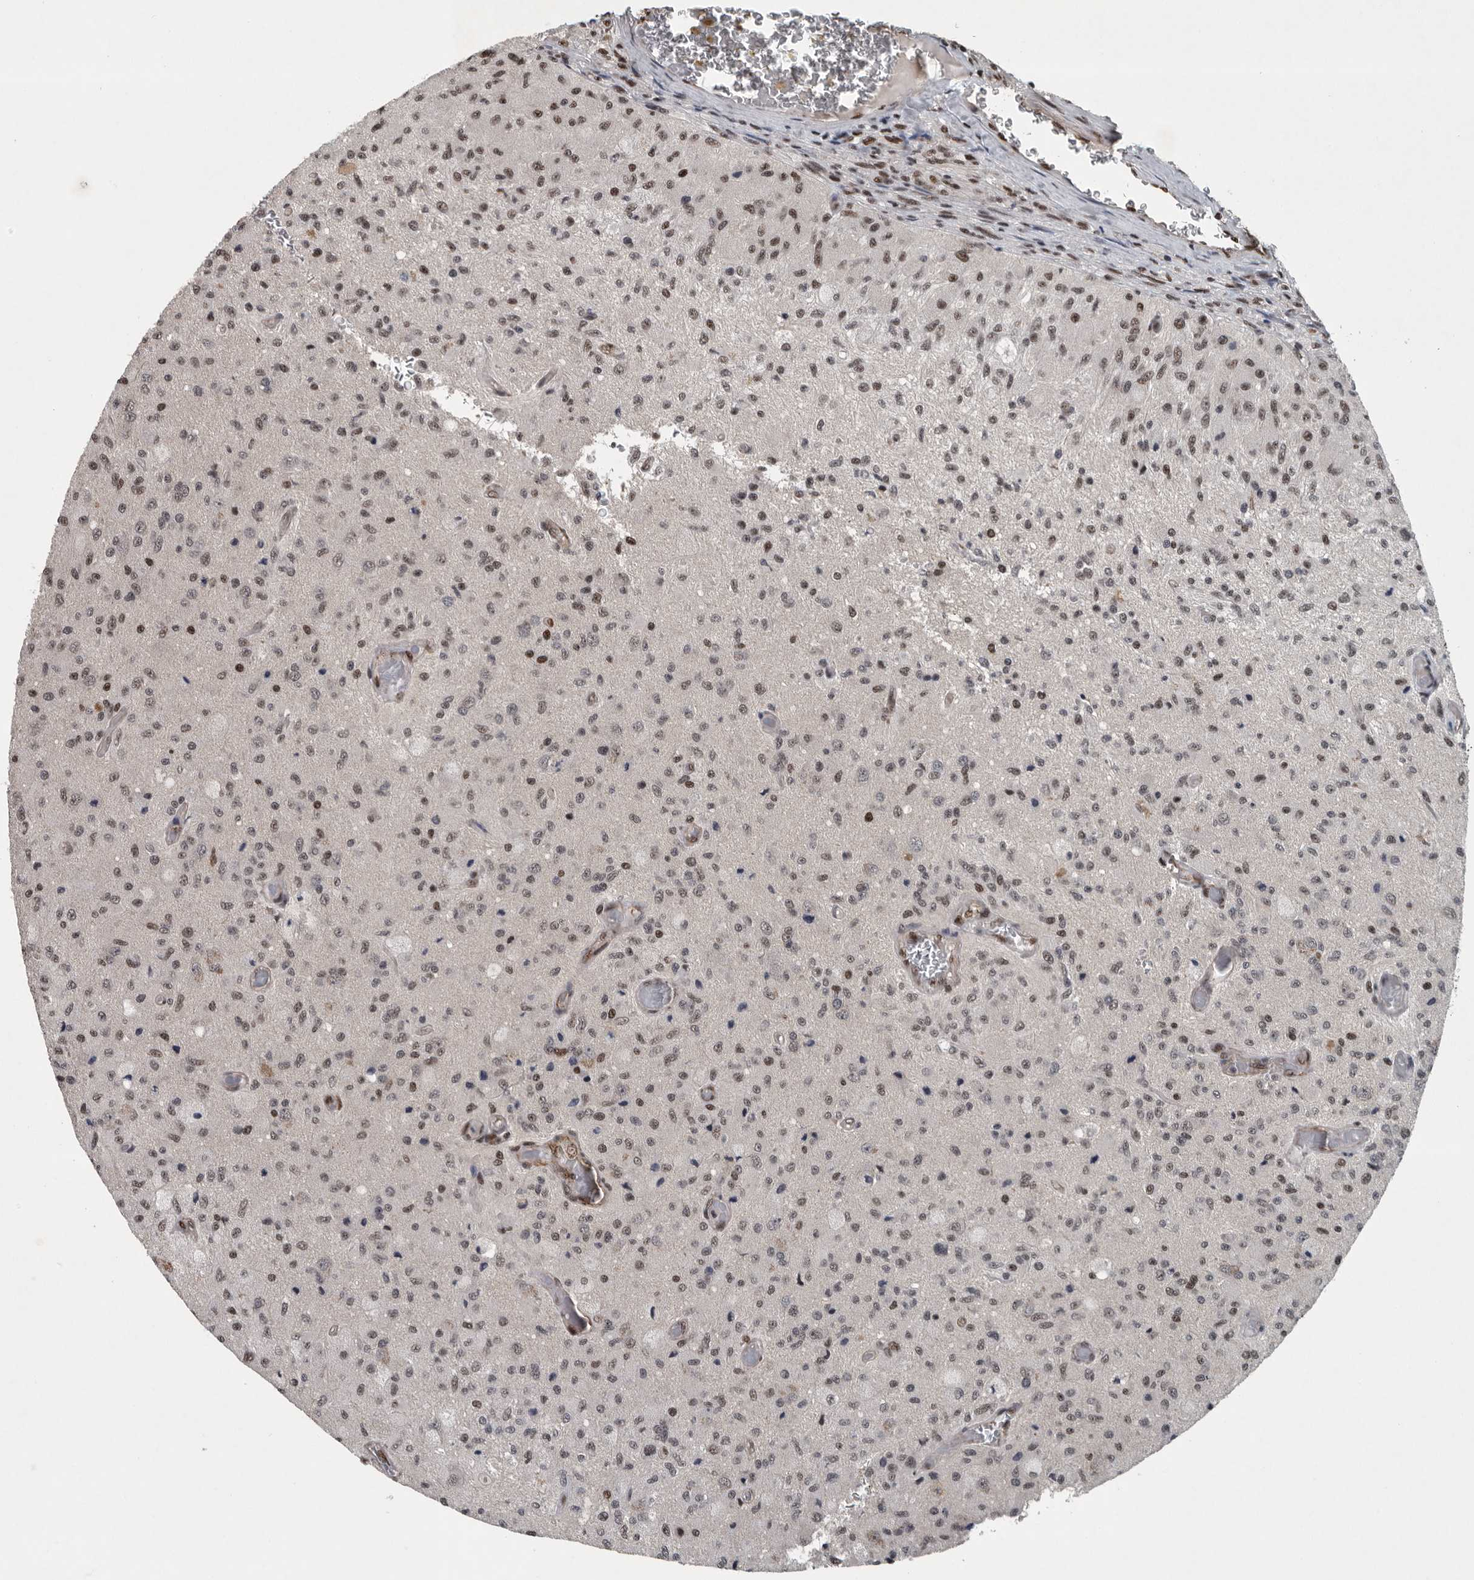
{"staining": {"intensity": "weak", "quantity": ">75%", "location": "nuclear"}, "tissue": "glioma", "cell_type": "Tumor cells", "image_type": "cancer", "snomed": [{"axis": "morphology", "description": "Normal tissue, NOS"}, {"axis": "morphology", "description": "Glioma, malignant, High grade"}, {"axis": "topography", "description": "Cerebral cortex"}], "caption": "About >75% of tumor cells in human glioma exhibit weak nuclear protein positivity as visualized by brown immunohistochemical staining.", "gene": "SENP7", "patient": {"sex": "male", "age": 77}}